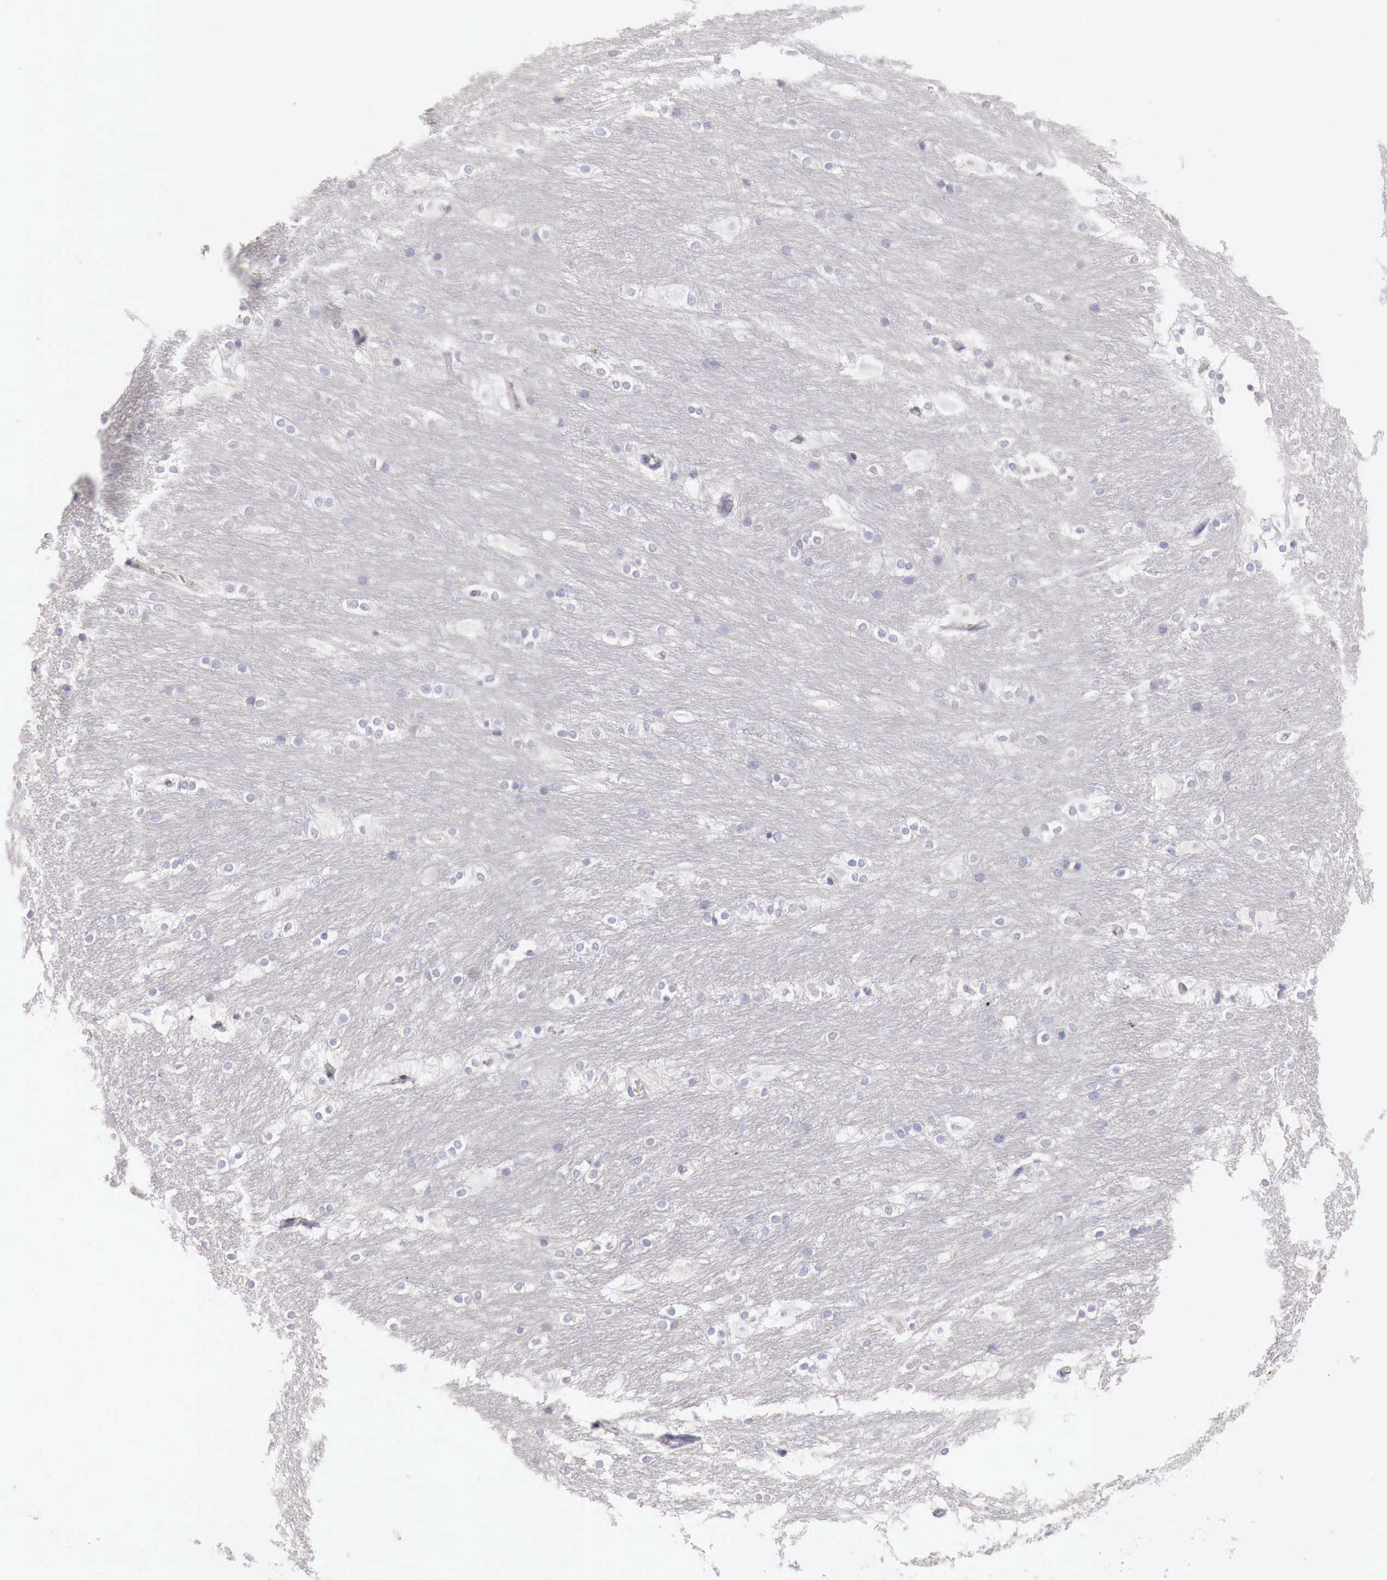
{"staining": {"intensity": "negative", "quantity": "none", "location": "none"}, "tissue": "caudate", "cell_type": "Glial cells", "image_type": "normal", "snomed": [{"axis": "morphology", "description": "Normal tissue, NOS"}, {"axis": "topography", "description": "Lateral ventricle wall"}], "caption": "Protein analysis of normal caudate reveals no significant expression in glial cells. (DAB (3,3'-diaminobenzidine) IHC with hematoxylin counter stain).", "gene": "GLA", "patient": {"sex": "female", "age": 19}}